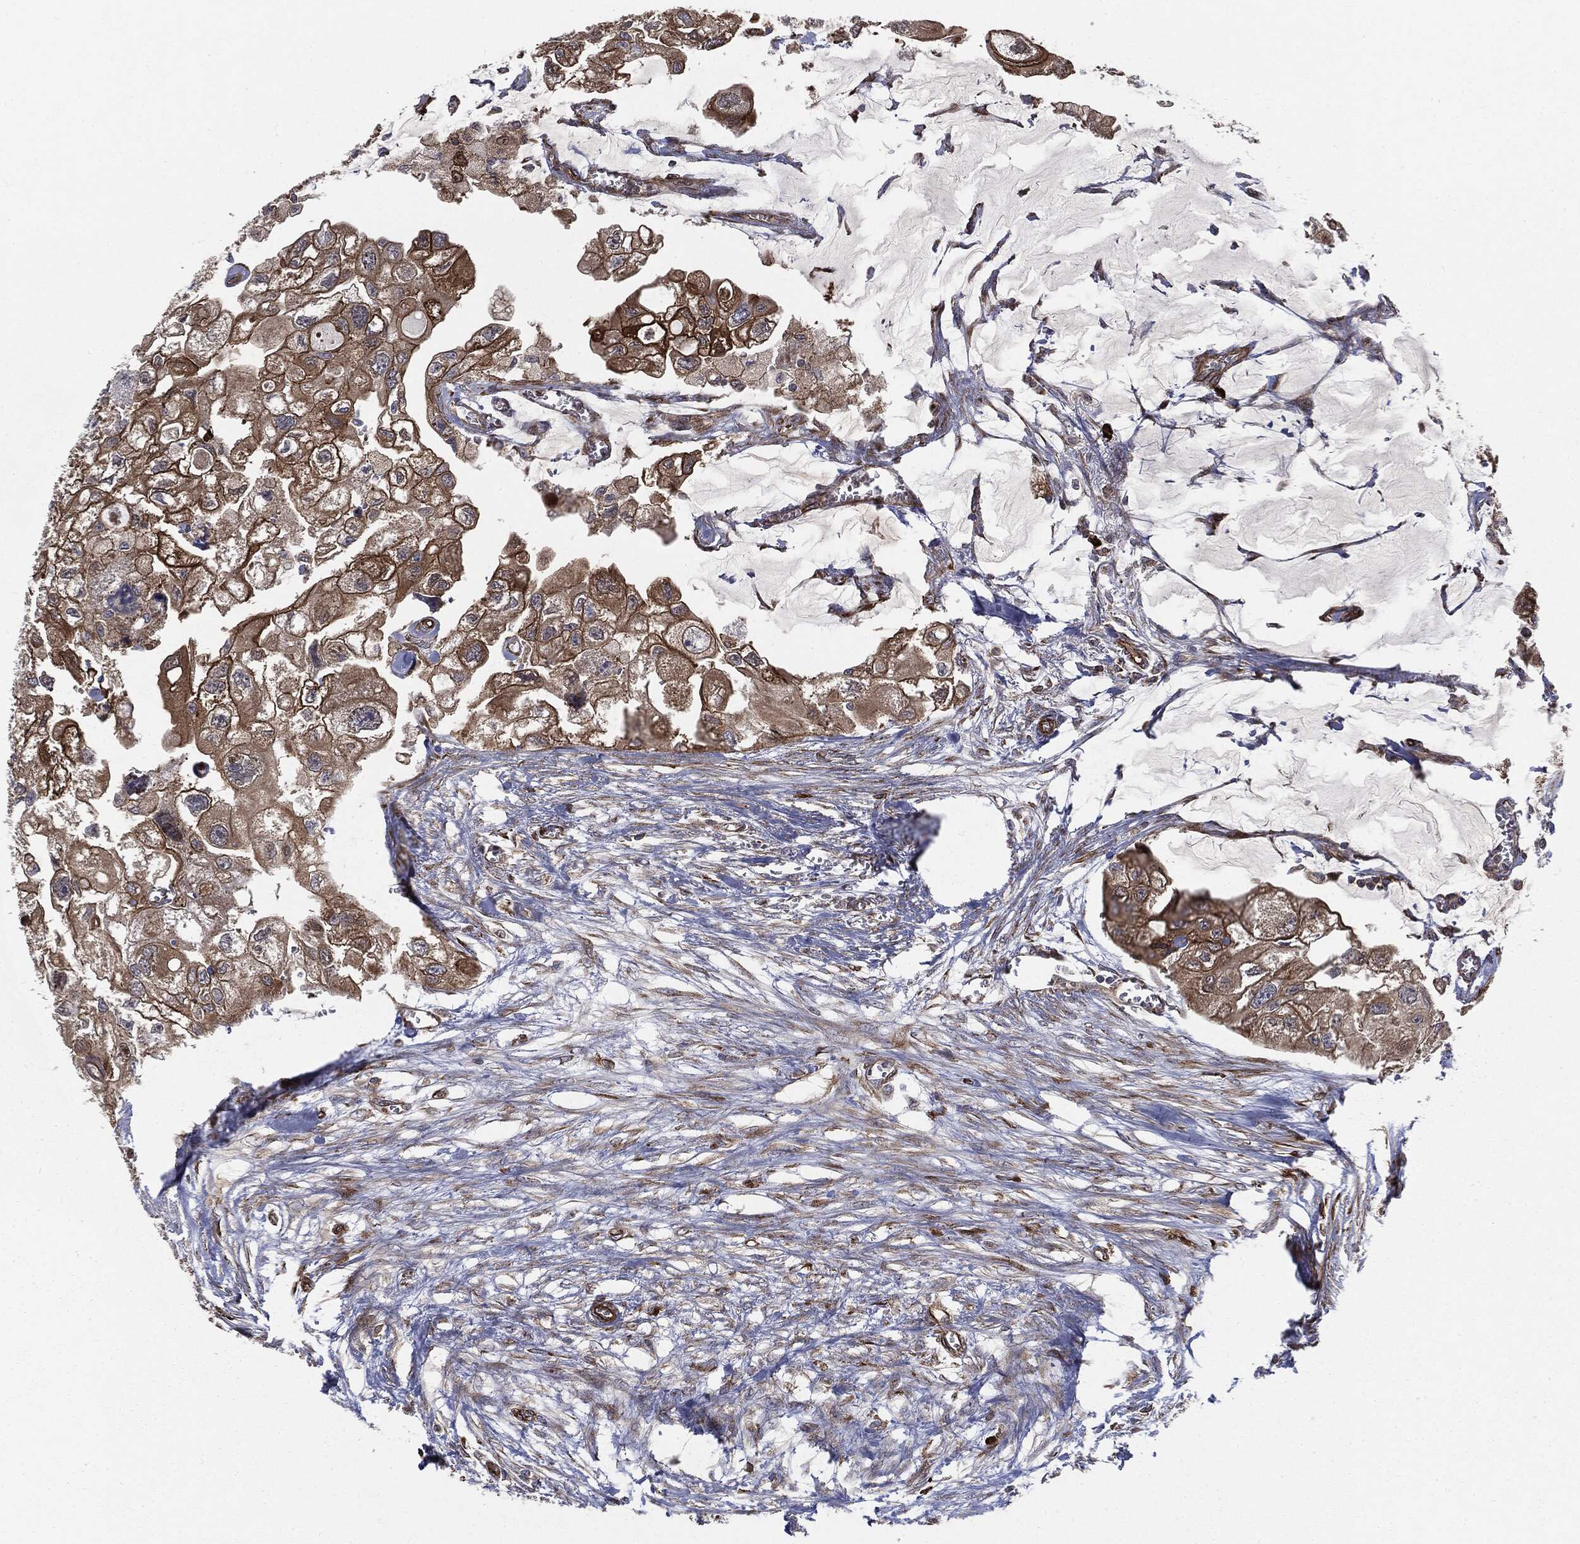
{"staining": {"intensity": "moderate", "quantity": ">75%", "location": "cytoplasmic/membranous"}, "tissue": "urothelial cancer", "cell_type": "Tumor cells", "image_type": "cancer", "snomed": [{"axis": "morphology", "description": "Urothelial carcinoma, High grade"}, {"axis": "topography", "description": "Urinary bladder"}], "caption": "IHC (DAB) staining of human urothelial carcinoma (high-grade) demonstrates moderate cytoplasmic/membranous protein staining in about >75% of tumor cells.", "gene": "CYLD", "patient": {"sex": "male", "age": 59}}